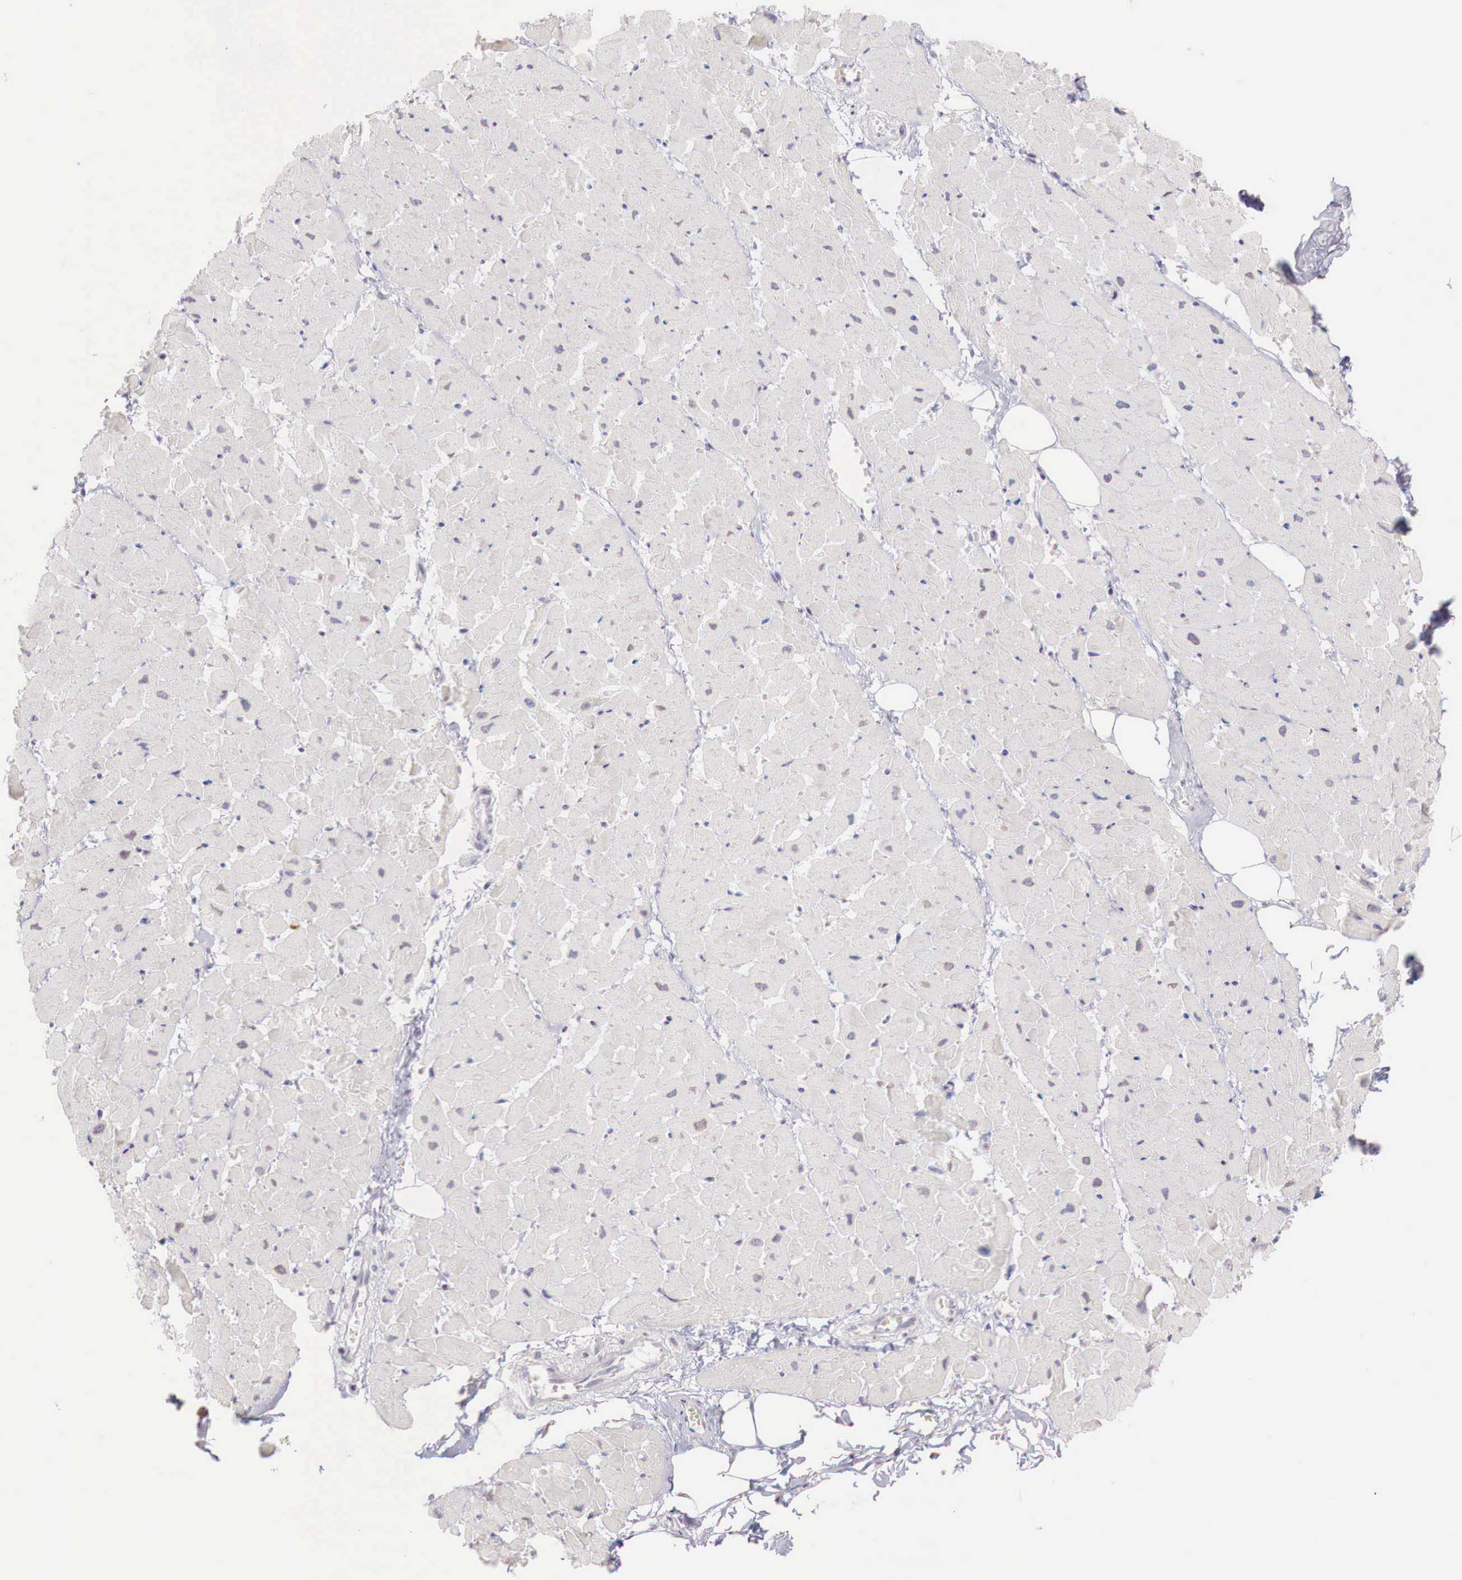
{"staining": {"intensity": "negative", "quantity": "none", "location": "none"}, "tissue": "heart muscle", "cell_type": "Cardiomyocytes", "image_type": "normal", "snomed": [{"axis": "morphology", "description": "Normal tissue, NOS"}, {"axis": "topography", "description": "Heart"}], "caption": "Immunohistochemical staining of normal human heart muscle reveals no significant positivity in cardiomyocytes.", "gene": "XPNPEP2", "patient": {"sex": "female", "age": 19}}